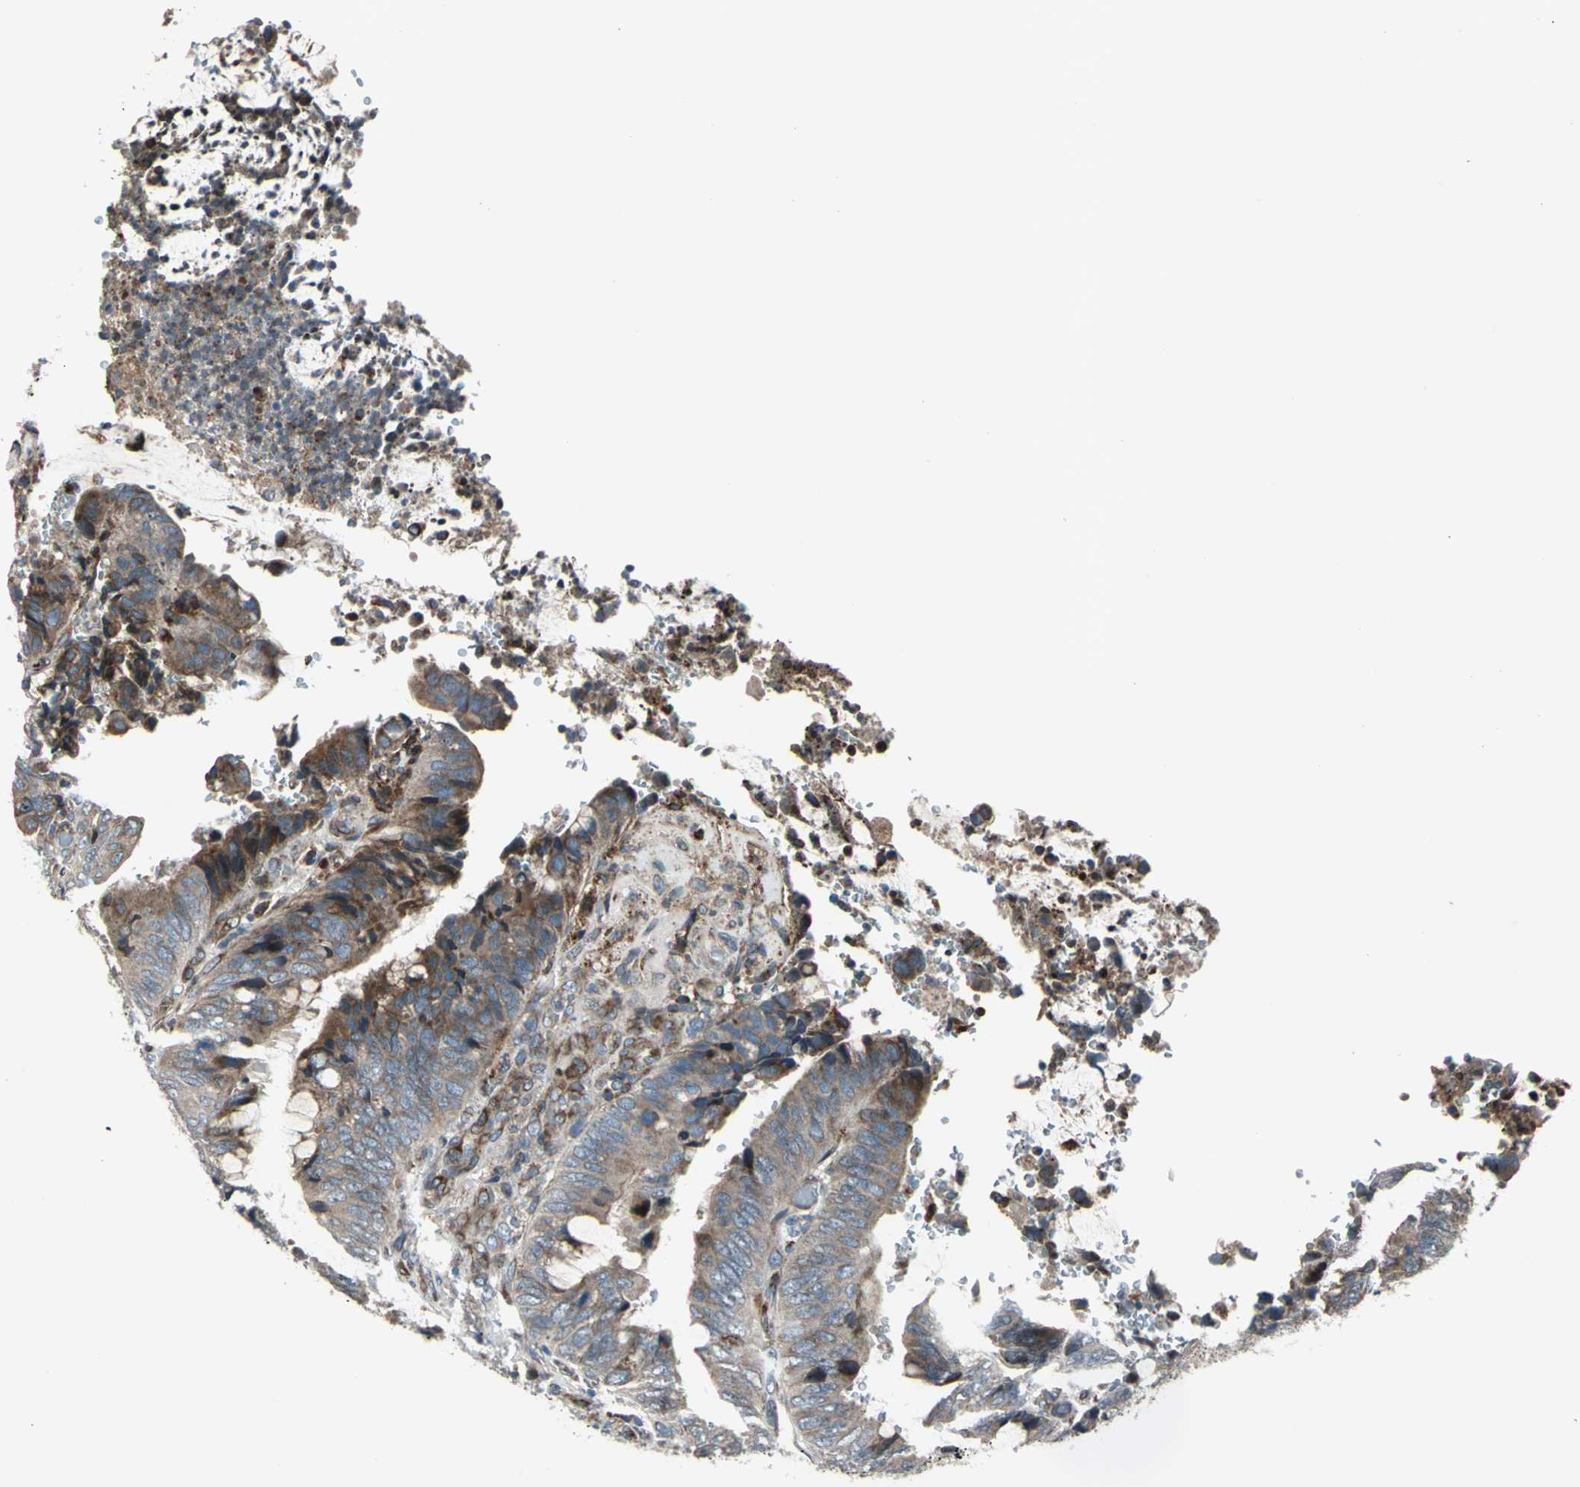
{"staining": {"intensity": "moderate", "quantity": "25%-75%", "location": "cytoplasmic/membranous"}, "tissue": "colorectal cancer", "cell_type": "Tumor cells", "image_type": "cancer", "snomed": [{"axis": "morphology", "description": "Normal tissue, NOS"}, {"axis": "morphology", "description": "Adenocarcinoma, NOS"}, {"axis": "topography", "description": "Rectum"}, {"axis": "topography", "description": "Peripheral nerve tissue"}], "caption": "This image demonstrates colorectal adenocarcinoma stained with immunohistochemistry (IHC) to label a protein in brown. The cytoplasmic/membranous of tumor cells show moderate positivity for the protein. Nuclei are counter-stained blue.", "gene": "HTATIP2", "patient": {"sex": "male", "age": 92}}